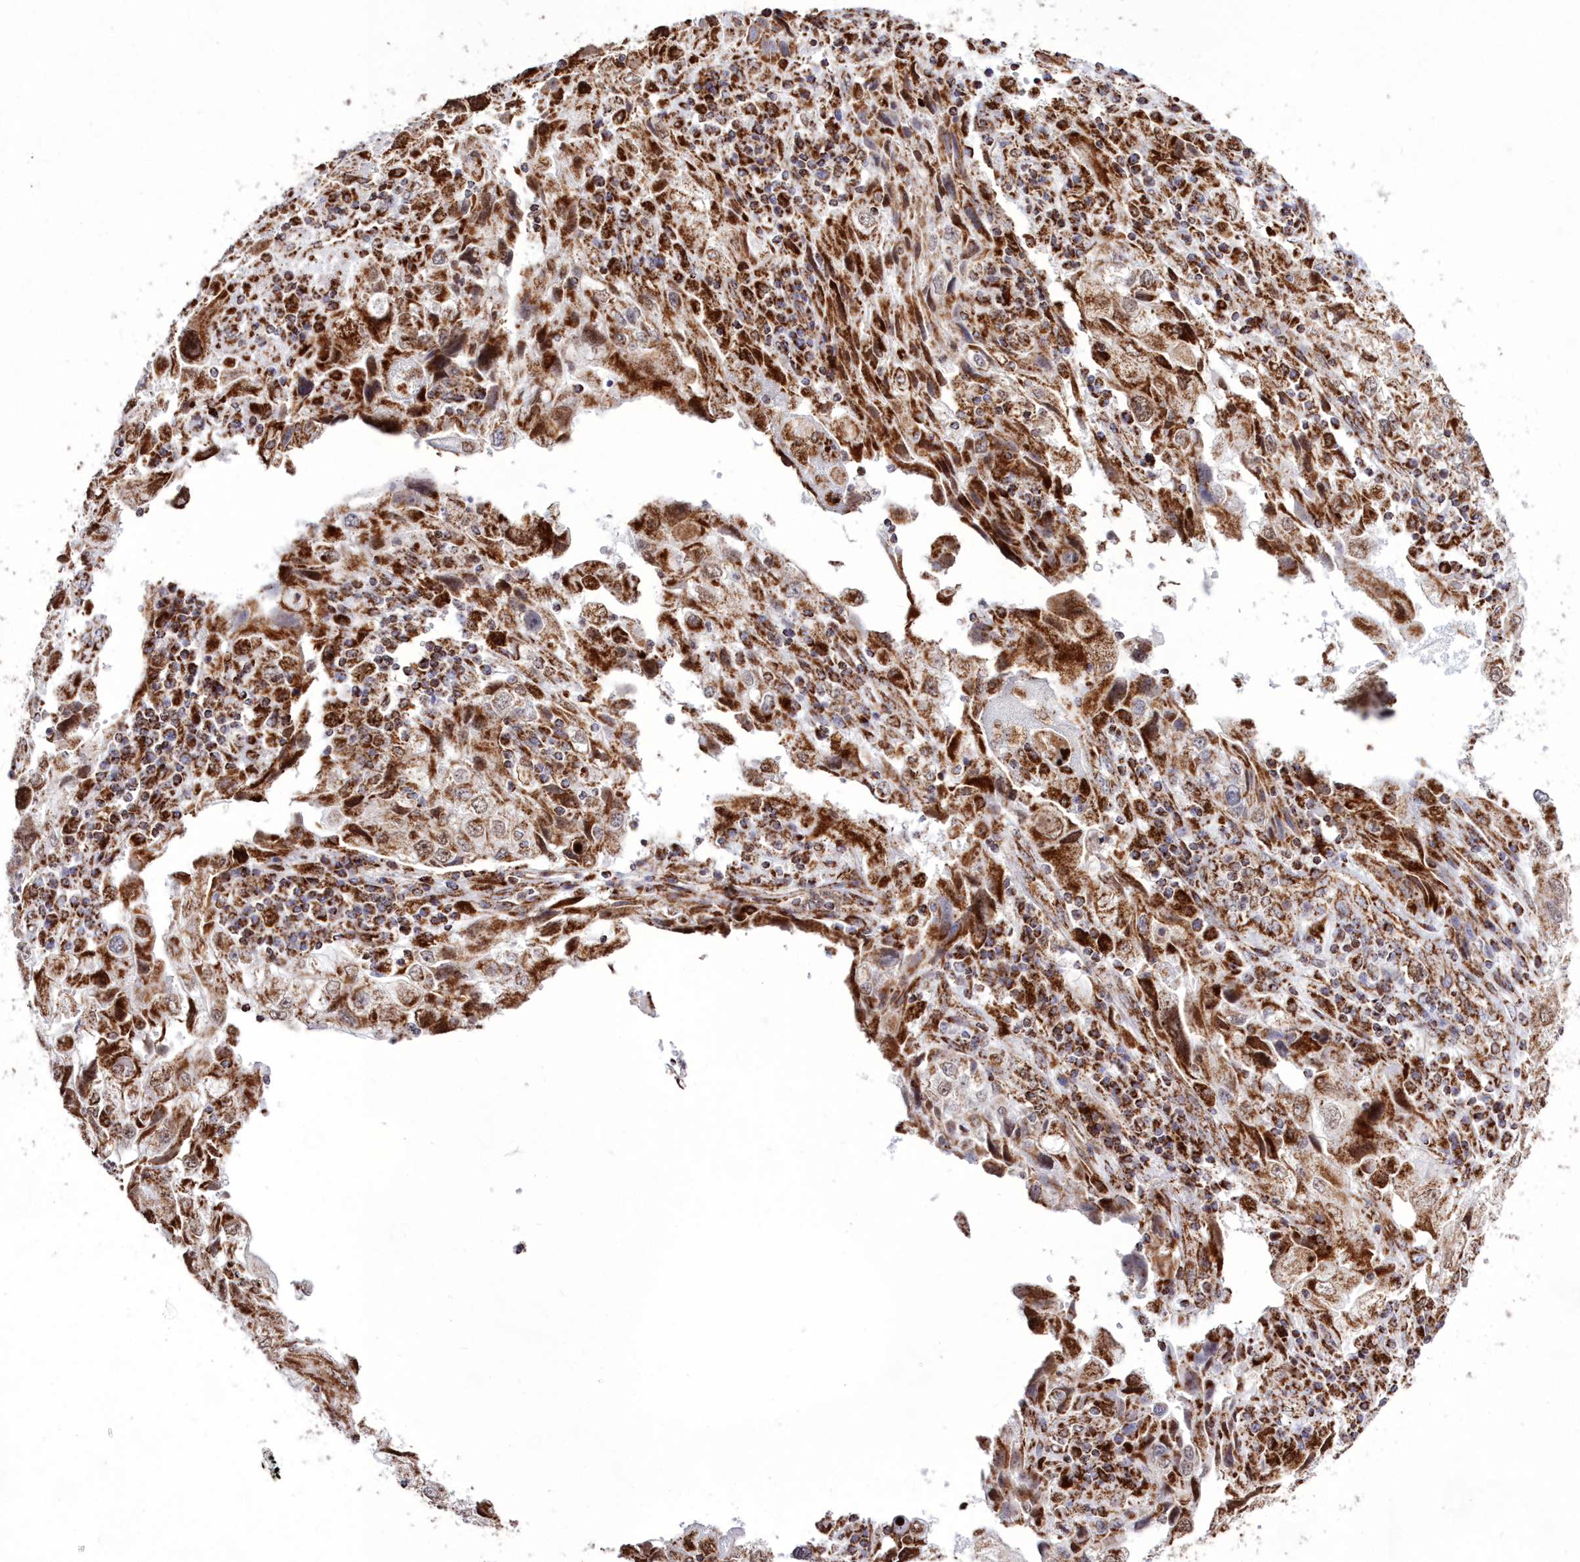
{"staining": {"intensity": "strong", "quantity": "25%-75%", "location": "cytoplasmic/membranous"}, "tissue": "endometrial cancer", "cell_type": "Tumor cells", "image_type": "cancer", "snomed": [{"axis": "morphology", "description": "Adenocarcinoma, NOS"}, {"axis": "topography", "description": "Endometrium"}], "caption": "Immunohistochemical staining of human endometrial cancer (adenocarcinoma) reveals high levels of strong cytoplasmic/membranous protein expression in about 25%-75% of tumor cells. (Stains: DAB (3,3'-diaminobenzidine) in brown, nuclei in blue, Microscopy: brightfield microscopy at high magnification).", "gene": "HADHB", "patient": {"sex": "female", "age": 49}}